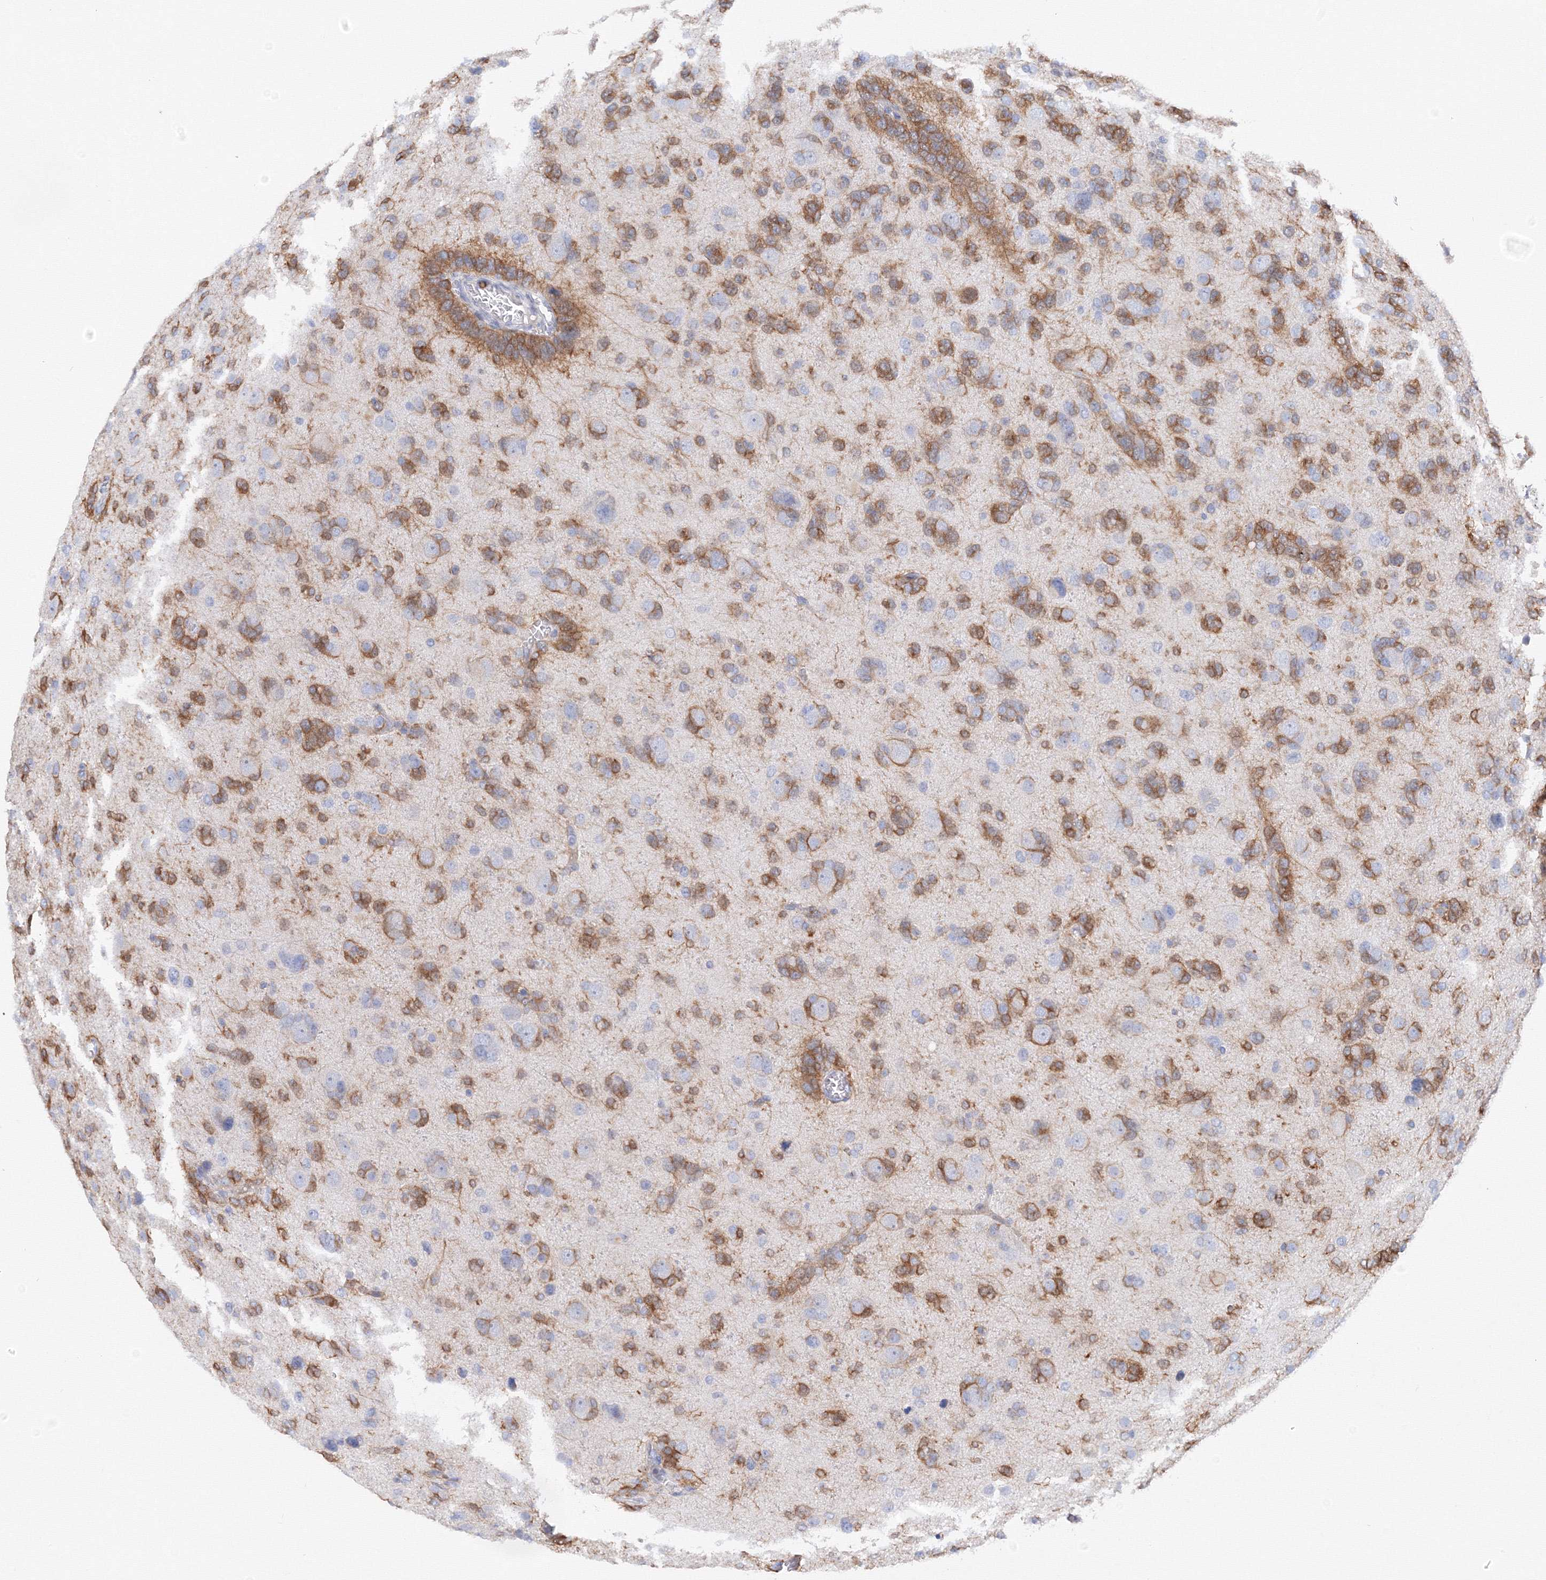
{"staining": {"intensity": "moderate", "quantity": "25%-75%", "location": "cytoplasmic/membranous"}, "tissue": "glioma", "cell_type": "Tumor cells", "image_type": "cancer", "snomed": [{"axis": "morphology", "description": "Glioma, malignant, High grade"}, {"axis": "topography", "description": "Brain"}], "caption": "The histopathology image reveals staining of glioma, revealing moderate cytoplasmic/membranous protein positivity (brown color) within tumor cells.", "gene": "TAMM41", "patient": {"sex": "female", "age": 59}}